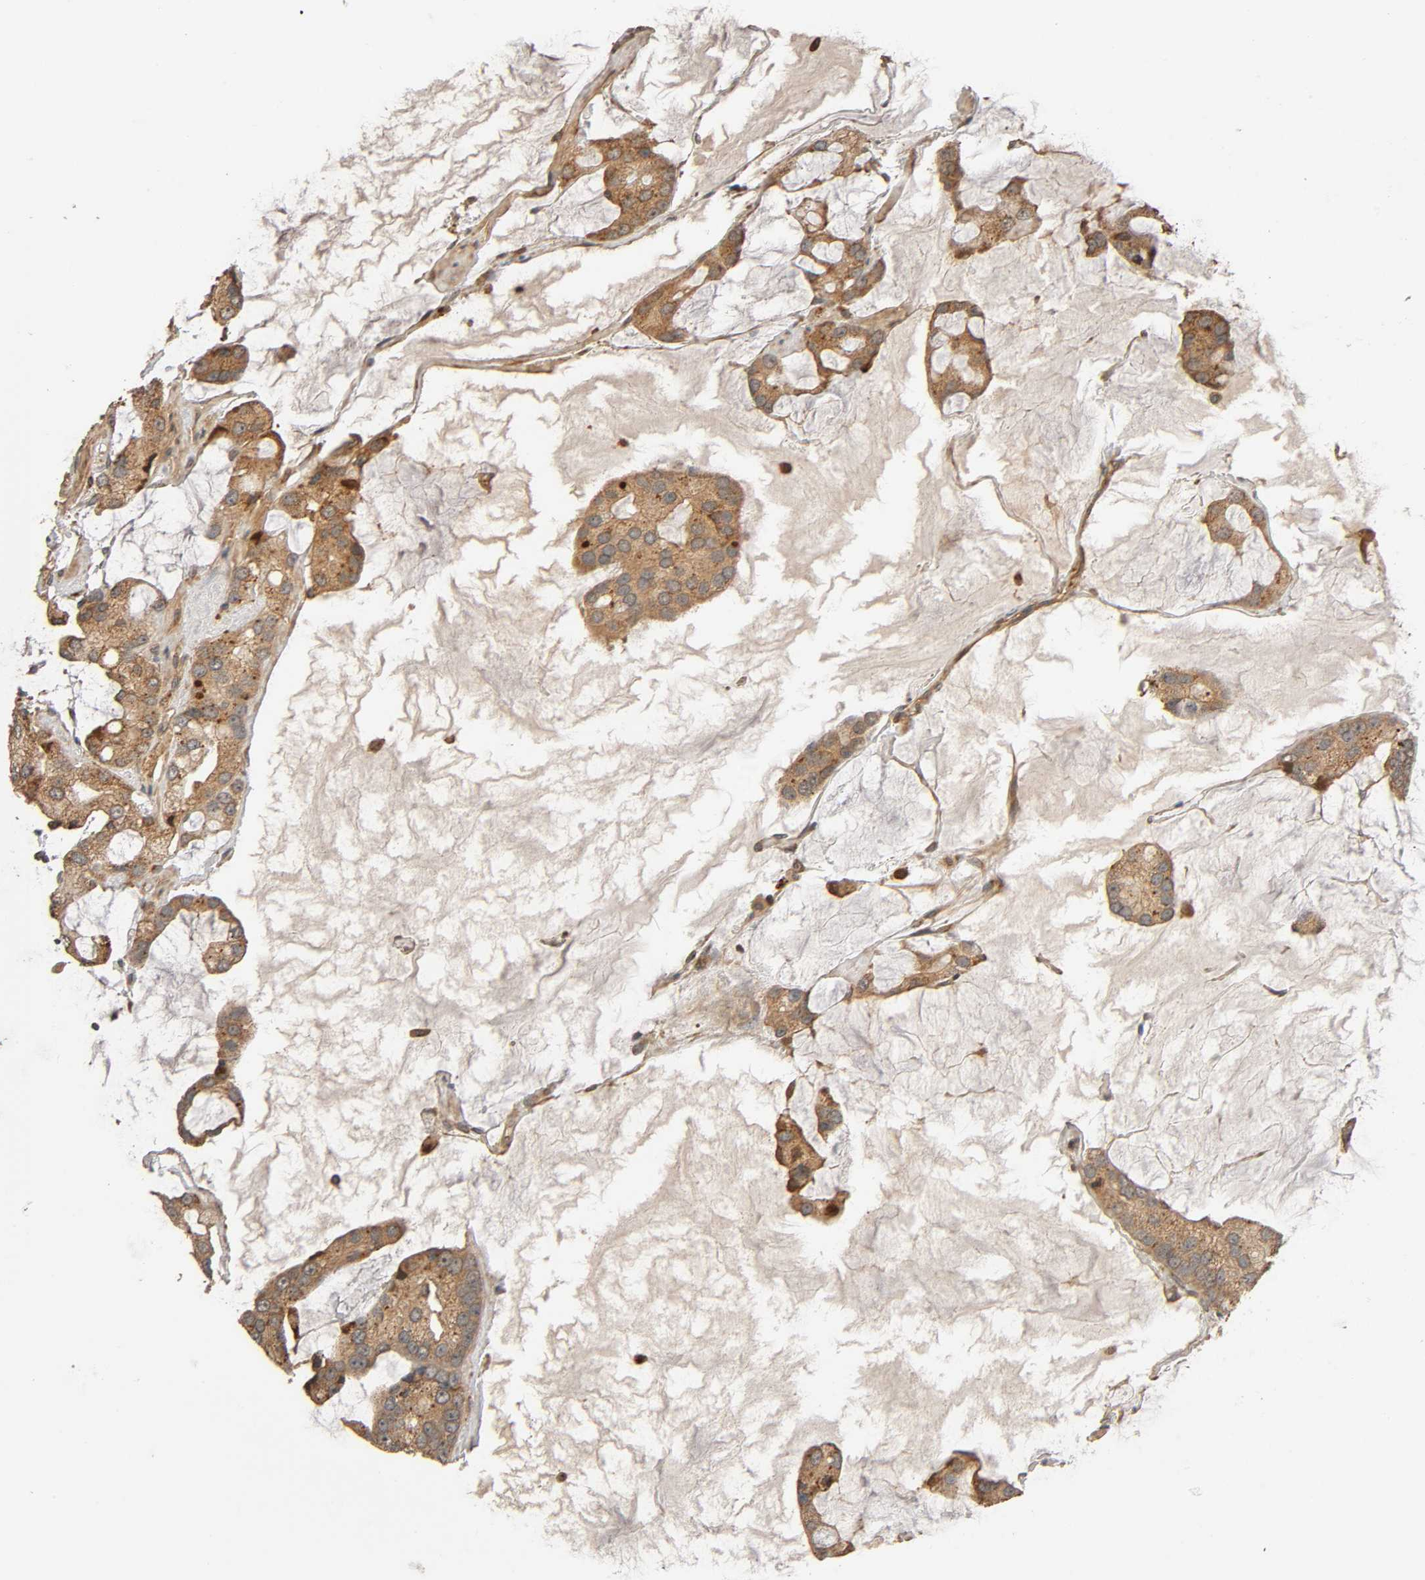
{"staining": {"intensity": "moderate", "quantity": ">75%", "location": "cytoplasmic/membranous"}, "tissue": "prostate cancer", "cell_type": "Tumor cells", "image_type": "cancer", "snomed": [{"axis": "morphology", "description": "Adenocarcinoma, High grade"}, {"axis": "topography", "description": "Prostate"}], "caption": "High-magnification brightfield microscopy of prostate cancer stained with DAB (brown) and counterstained with hematoxylin (blue). tumor cells exhibit moderate cytoplasmic/membranous expression is appreciated in about>75% of cells. (DAB (3,3'-diaminobenzidine) IHC with brightfield microscopy, high magnification).", "gene": "MAP3K8", "patient": {"sex": "male", "age": 67}}